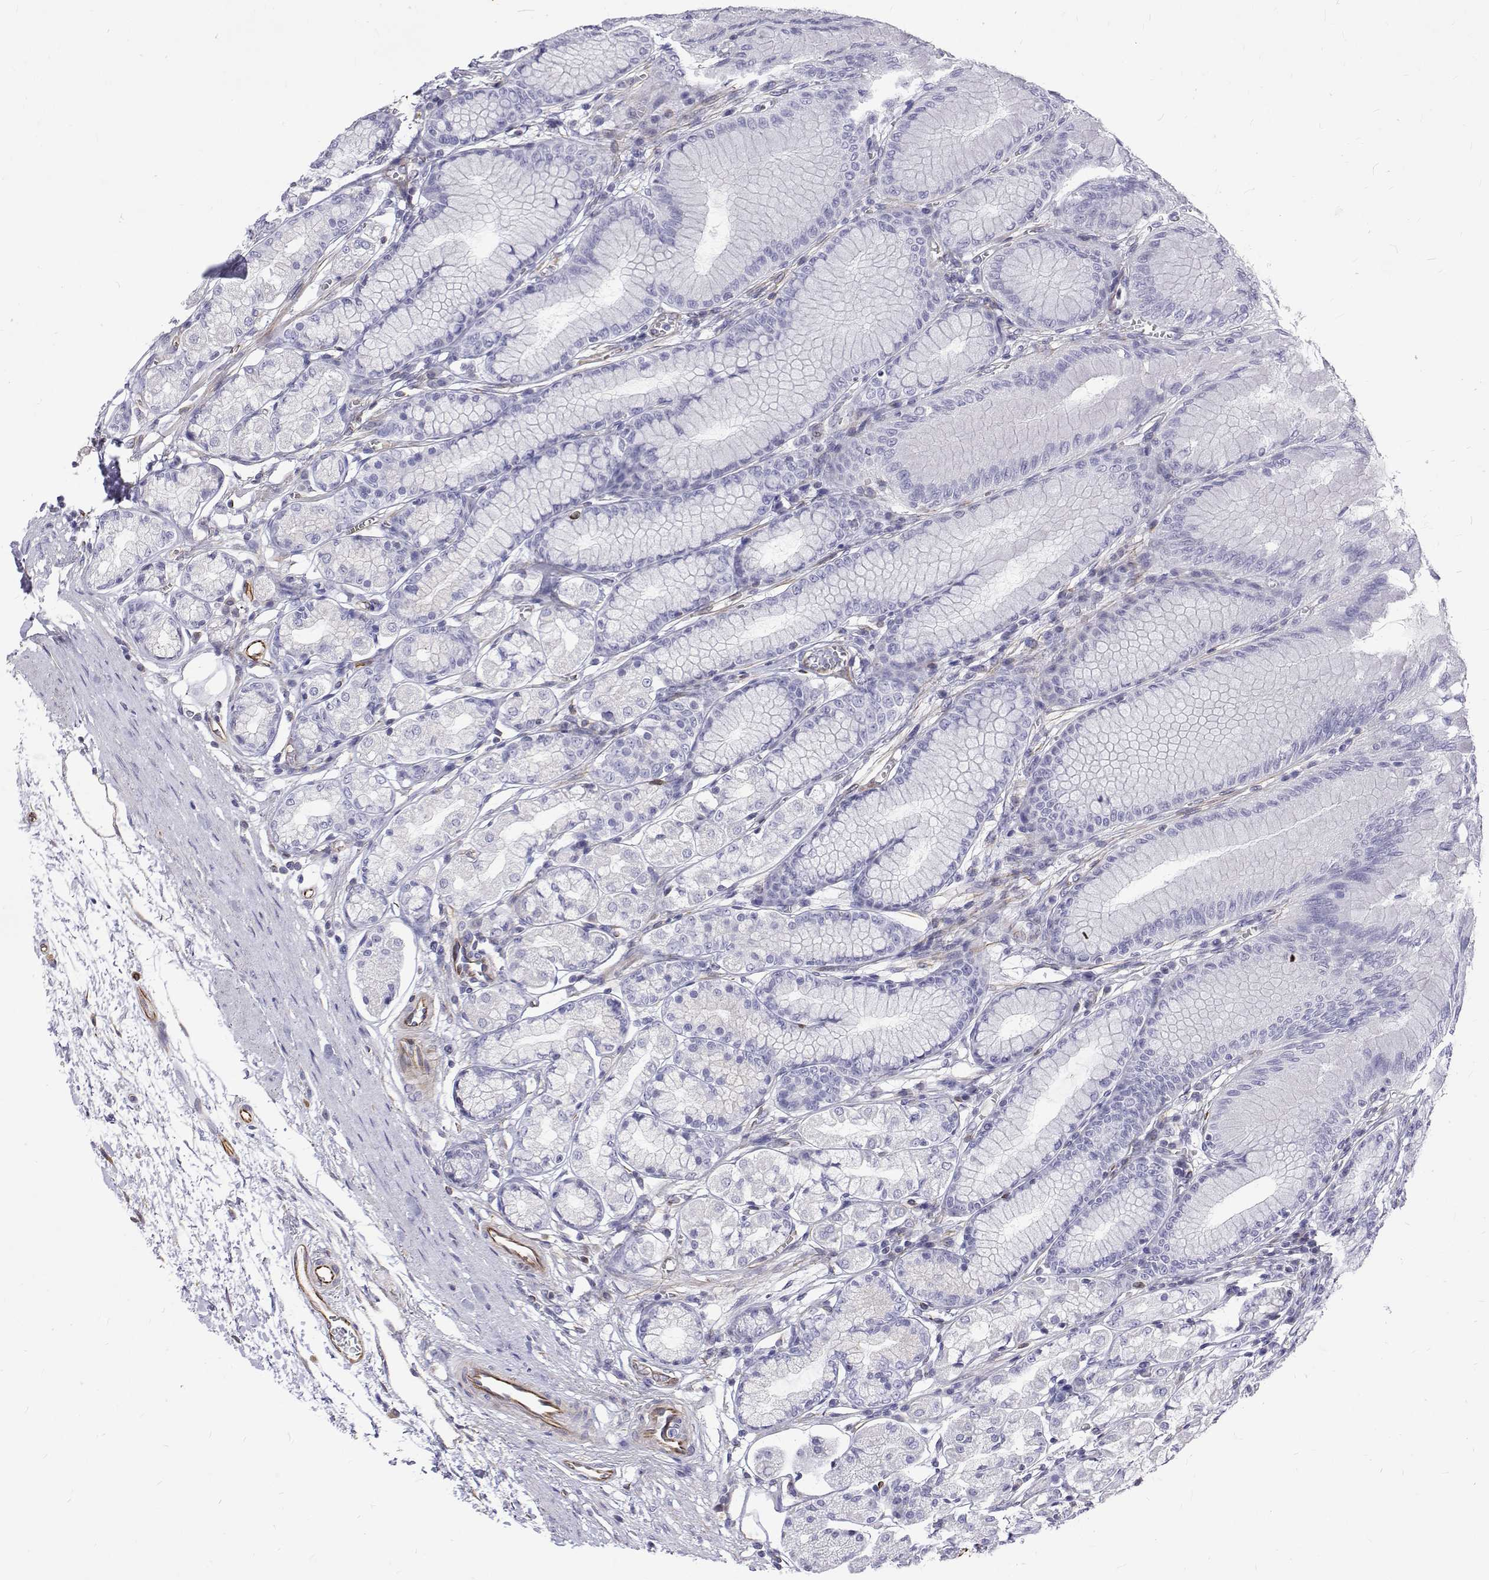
{"staining": {"intensity": "negative", "quantity": "none", "location": "none"}, "tissue": "stomach", "cell_type": "Glandular cells", "image_type": "normal", "snomed": [{"axis": "morphology", "description": "Normal tissue, NOS"}, {"axis": "topography", "description": "Stomach"}, {"axis": "topography", "description": "Stomach, lower"}], "caption": "Immunohistochemistry (IHC) of benign stomach reveals no positivity in glandular cells.", "gene": "OPRPN", "patient": {"sex": "male", "age": 76}}